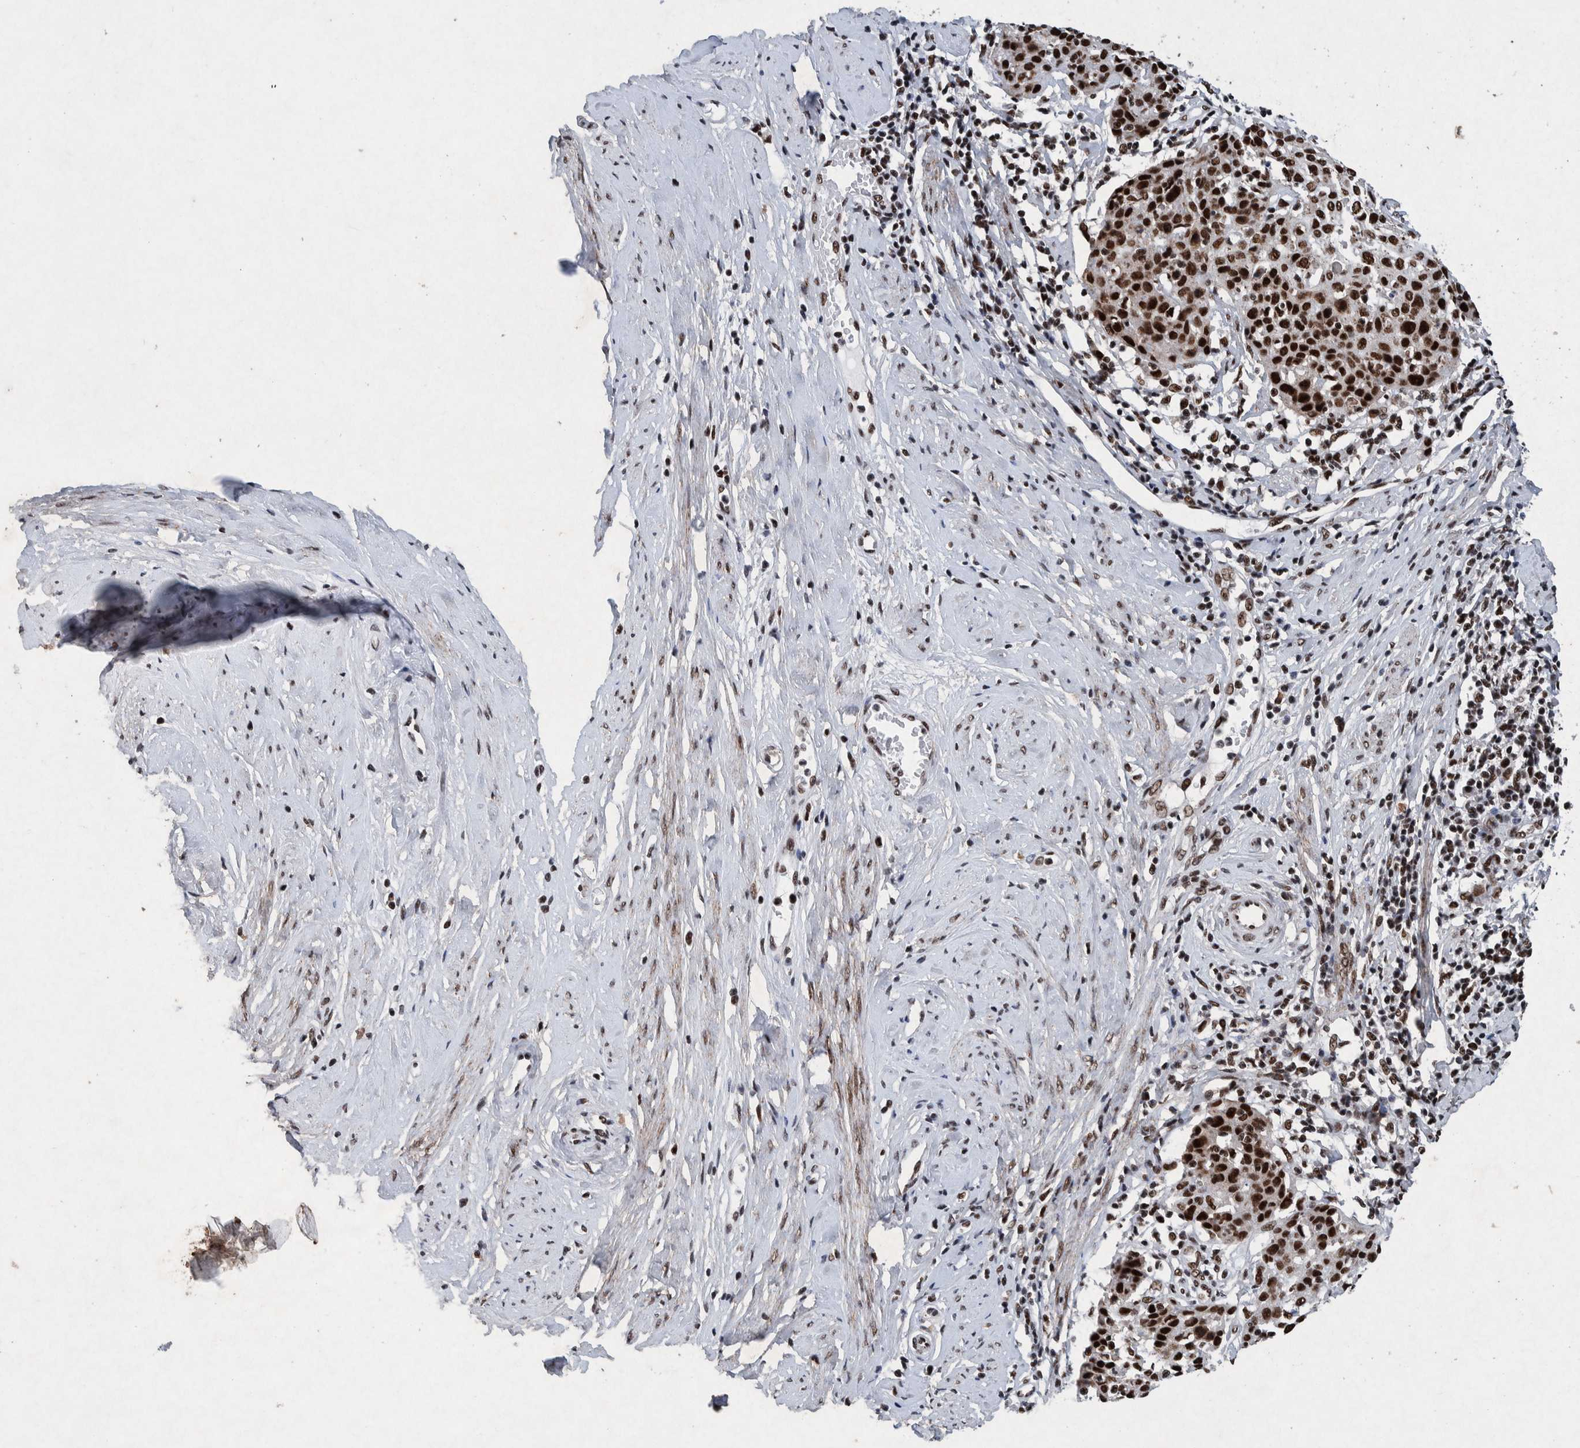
{"staining": {"intensity": "strong", "quantity": ">75%", "location": "nuclear"}, "tissue": "cervical cancer", "cell_type": "Tumor cells", "image_type": "cancer", "snomed": [{"axis": "morphology", "description": "Squamous cell carcinoma, NOS"}, {"axis": "topography", "description": "Cervix"}], "caption": "This is an image of immunohistochemistry staining of cervical cancer, which shows strong expression in the nuclear of tumor cells.", "gene": "TAF10", "patient": {"sex": "female", "age": 38}}